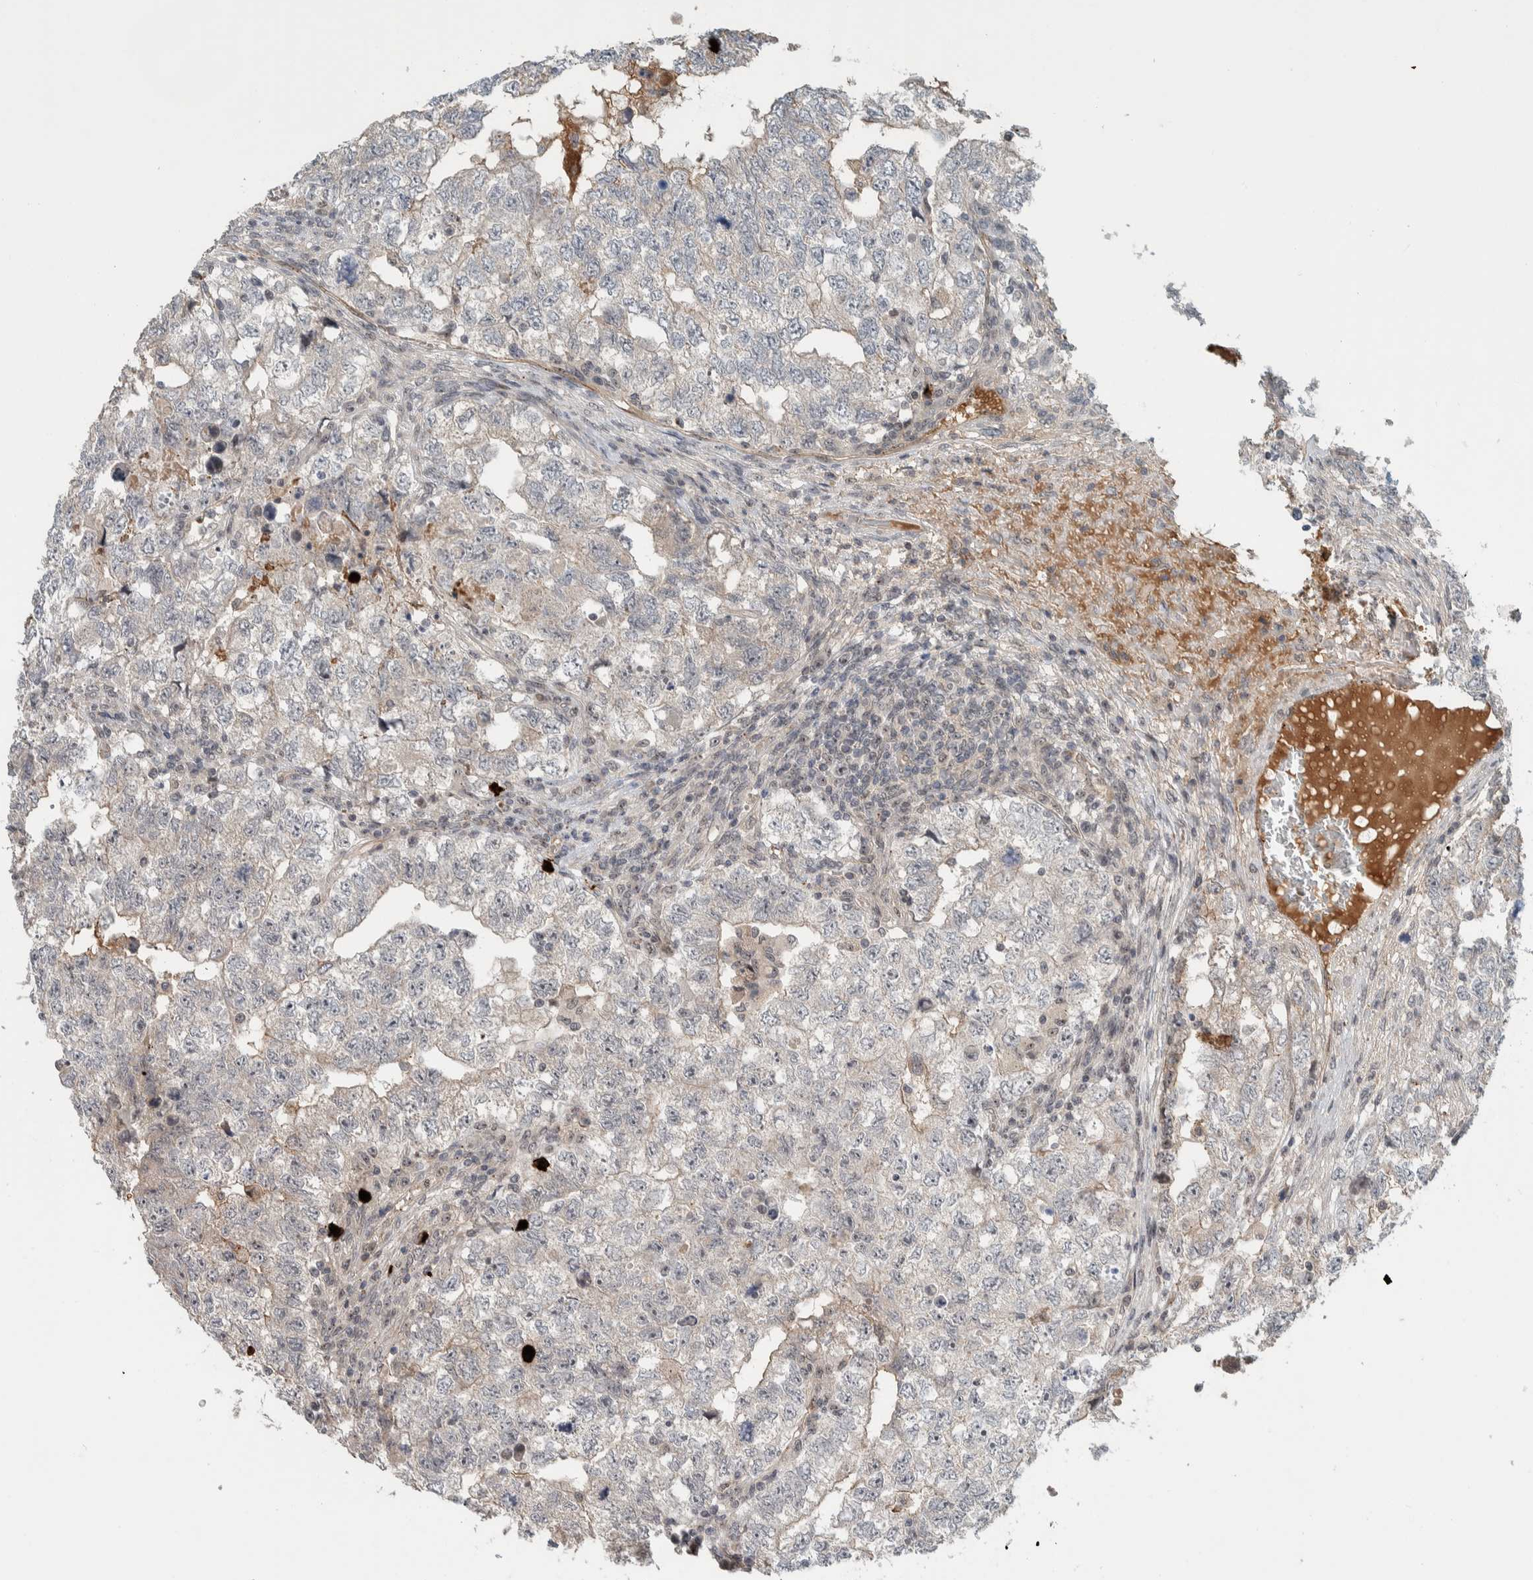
{"staining": {"intensity": "negative", "quantity": "none", "location": "none"}, "tissue": "testis cancer", "cell_type": "Tumor cells", "image_type": "cancer", "snomed": [{"axis": "morphology", "description": "Carcinoma, Embryonal, NOS"}, {"axis": "topography", "description": "Testis"}], "caption": "Immunohistochemistry (IHC) micrograph of testis cancer stained for a protein (brown), which exhibits no staining in tumor cells.", "gene": "ZFP91", "patient": {"sex": "male", "age": 36}}